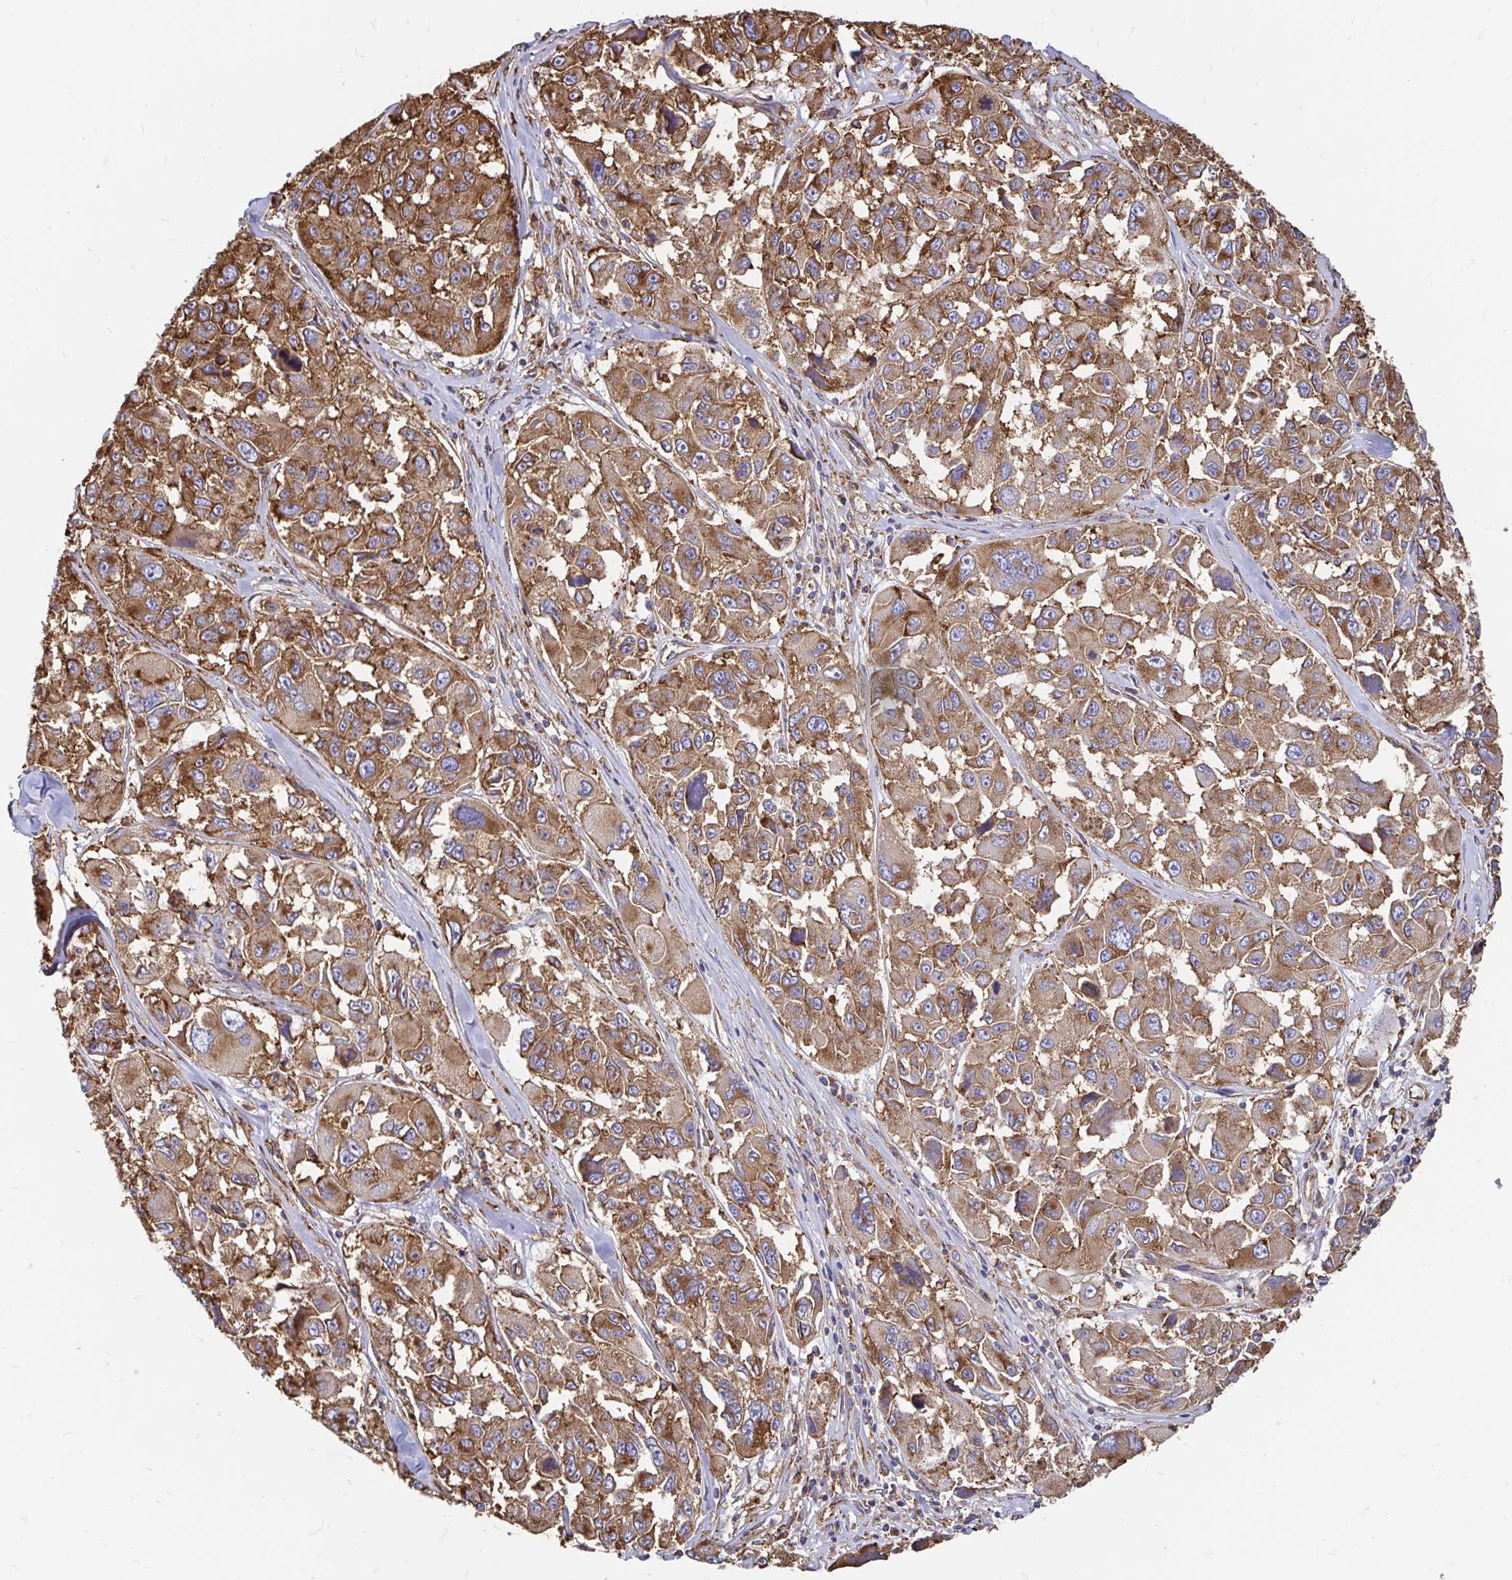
{"staining": {"intensity": "moderate", "quantity": ">75%", "location": "cytoplasmic/membranous"}, "tissue": "melanoma", "cell_type": "Tumor cells", "image_type": "cancer", "snomed": [{"axis": "morphology", "description": "Malignant melanoma, NOS"}, {"axis": "topography", "description": "Skin"}], "caption": "A photomicrograph showing moderate cytoplasmic/membranous expression in approximately >75% of tumor cells in malignant melanoma, as visualized by brown immunohistochemical staining.", "gene": "CLTC", "patient": {"sex": "female", "age": 66}}